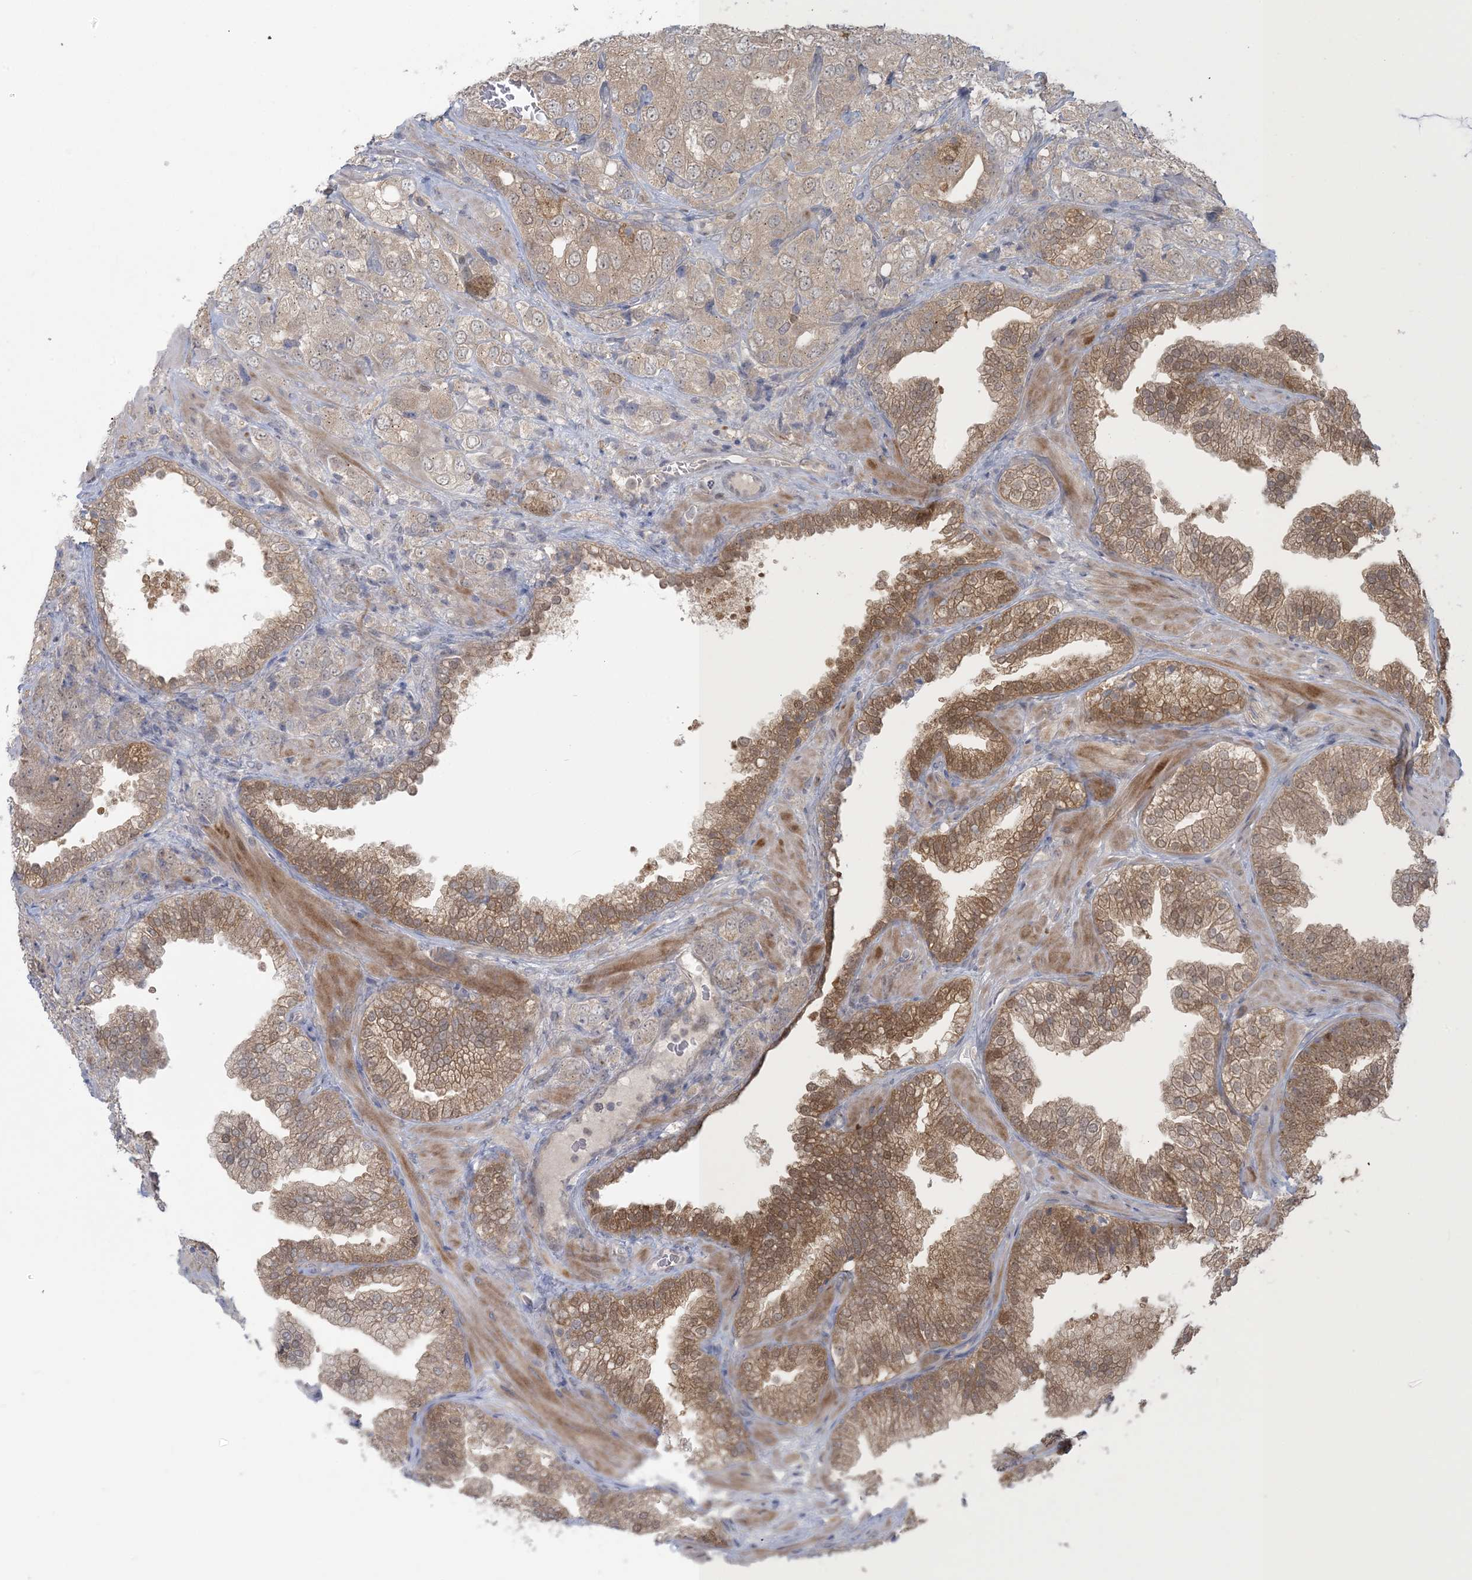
{"staining": {"intensity": "weak", "quantity": ">75%", "location": "cytoplasmic/membranous"}, "tissue": "prostate cancer", "cell_type": "Tumor cells", "image_type": "cancer", "snomed": [{"axis": "morphology", "description": "Adenocarcinoma, High grade"}, {"axis": "topography", "description": "Prostate"}], "caption": "An IHC image of neoplastic tissue is shown. Protein staining in brown highlights weak cytoplasmic/membranous positivity in prostate high-grade adenocarcinoma within tumor cells. The protein of interest is stained brown, and the nuclei are stained in blue (DAB IHC with brightfield microscopy, high magnification).", "gene": "NRBP2", "patient": {"sex": "male", "age": 58}}